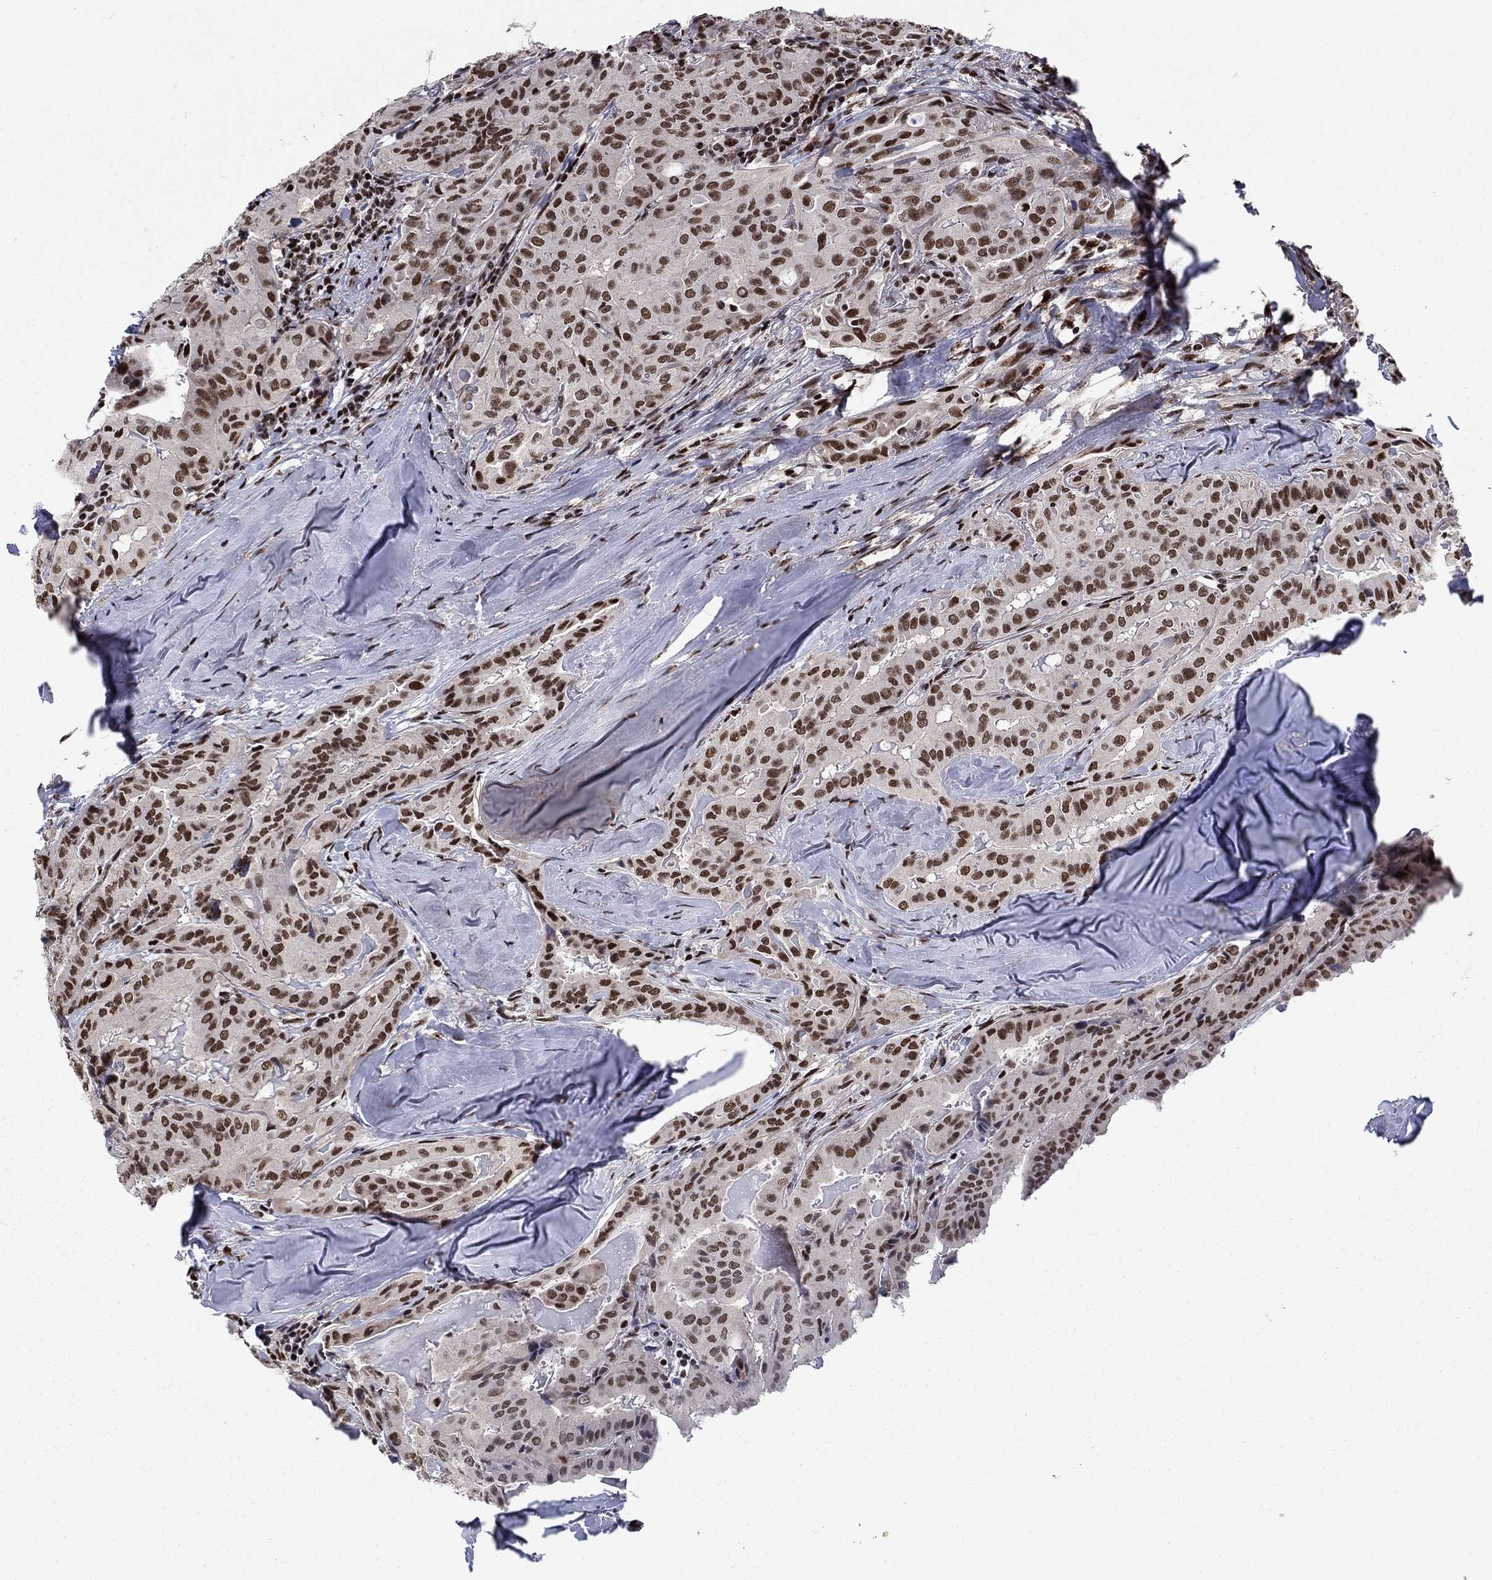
{"staining": {"intensity": "strong", "quantity": "25%-75%", "location": "nuclear"}, "tissue": "thyroid cancer", "cell_type": "Tumor cells", "image_type": "cancer", "snomed": [{"axis": "morphology", "description": "Papillary adenocarcinoma, NOS"}, {"axis": "topography", "description": "Thyroid gland"}], "caption": "High-magnification brightfield microscopy of thyroid cancer stained with DAB (brown) and counterstained with hematoxylin (blue). tumor cells exhibit strong nuclear staining is identified in approximately25%-75% of cells.", "gene": "RPRD1B", "patient": {"sex": "female", "age": 68}}